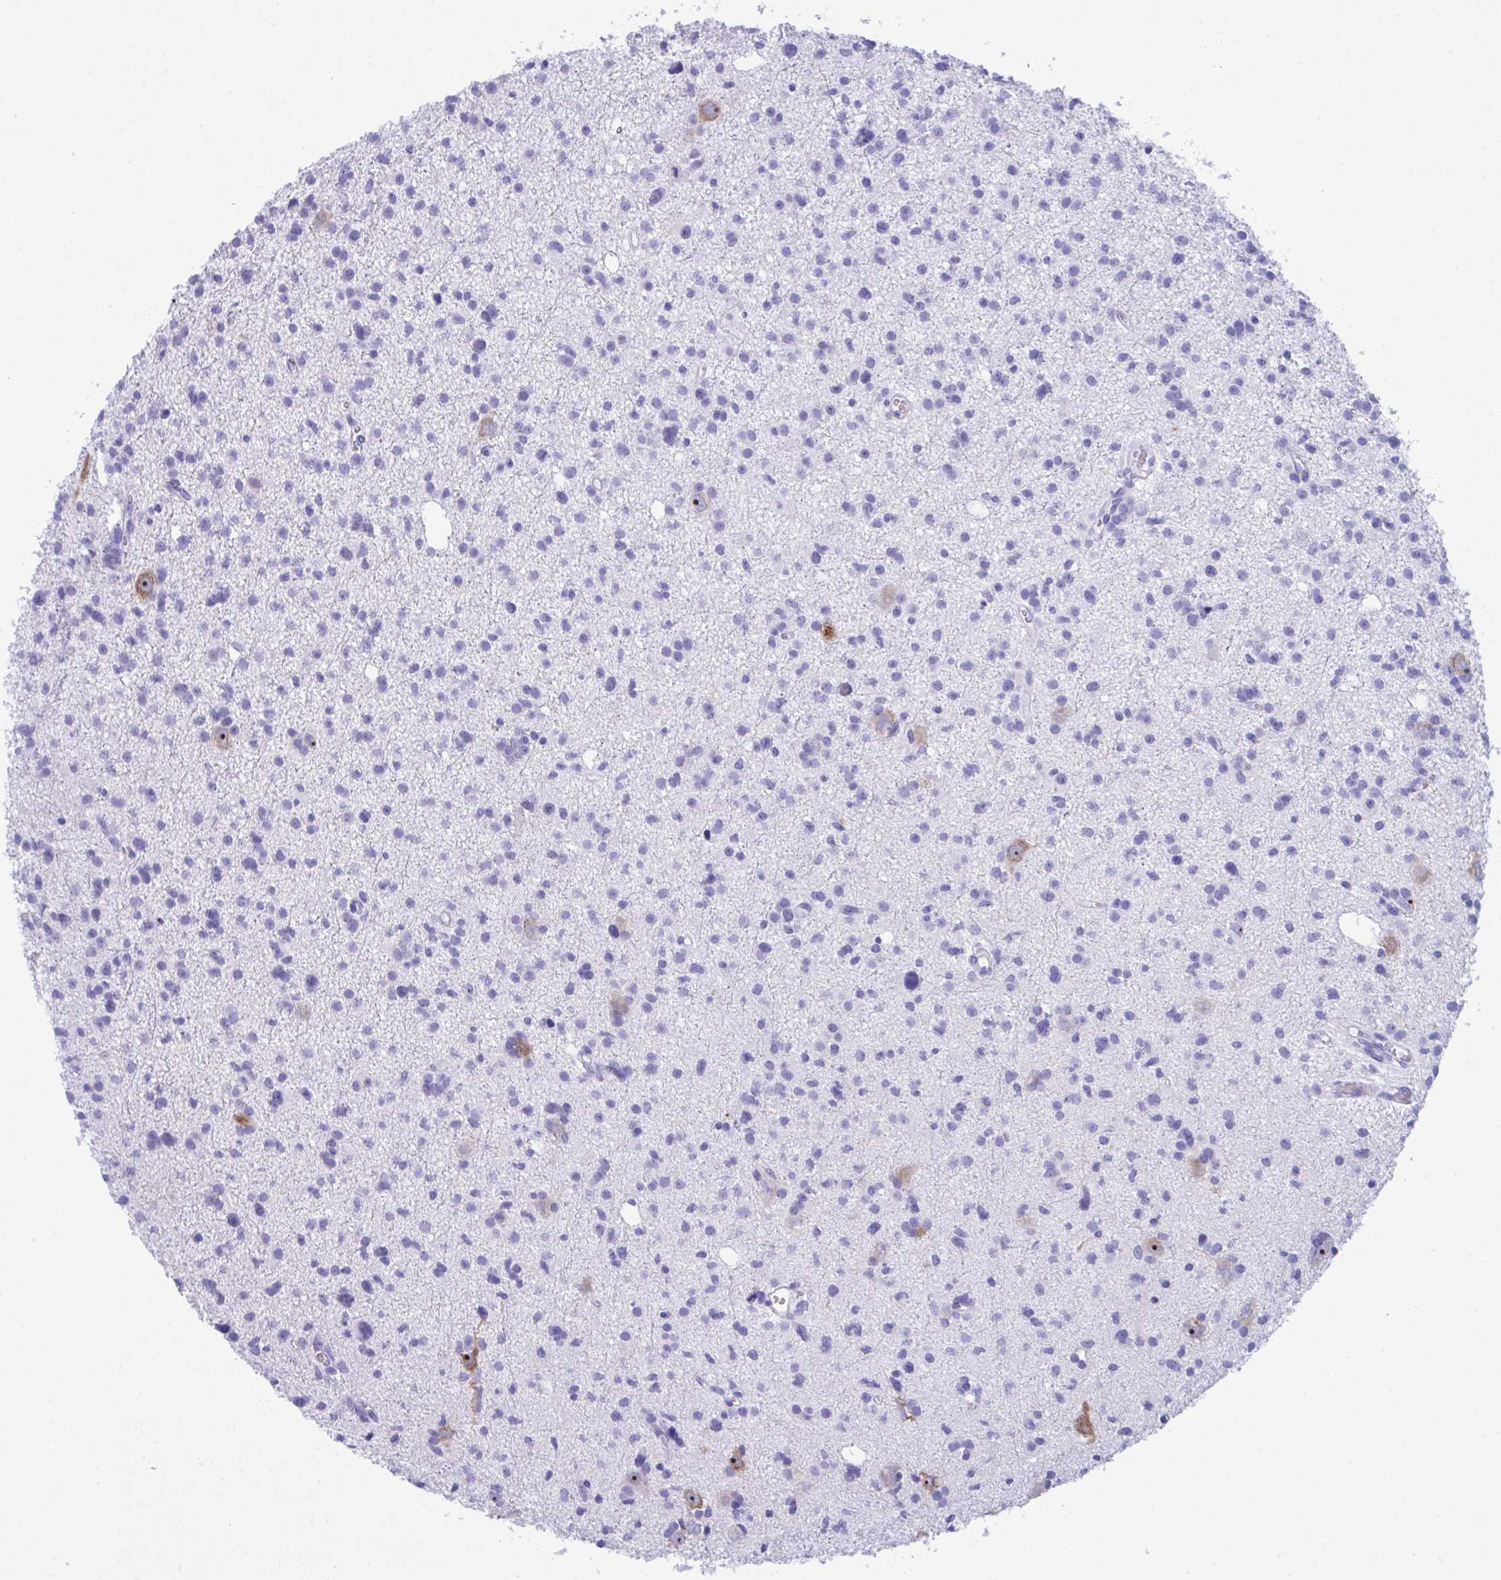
{"staining": {"intensity": "negative", "quantity": "none", "location": "none"}, "tissue": "glioma", "cell_type": "Tumor cells", "image_type": "cancer", "snomed": [{"axis": "morphology", "description": "Glioma, malignant, High grade"}, {"axis": "topography", "description": "Brain"}], "caption": "Histopathology image shows no protein positivity in tumor cells of malignant high-grade glioma tissue.", "gene": "BEX5", "patient": {"sex": "male", "age": 23}}